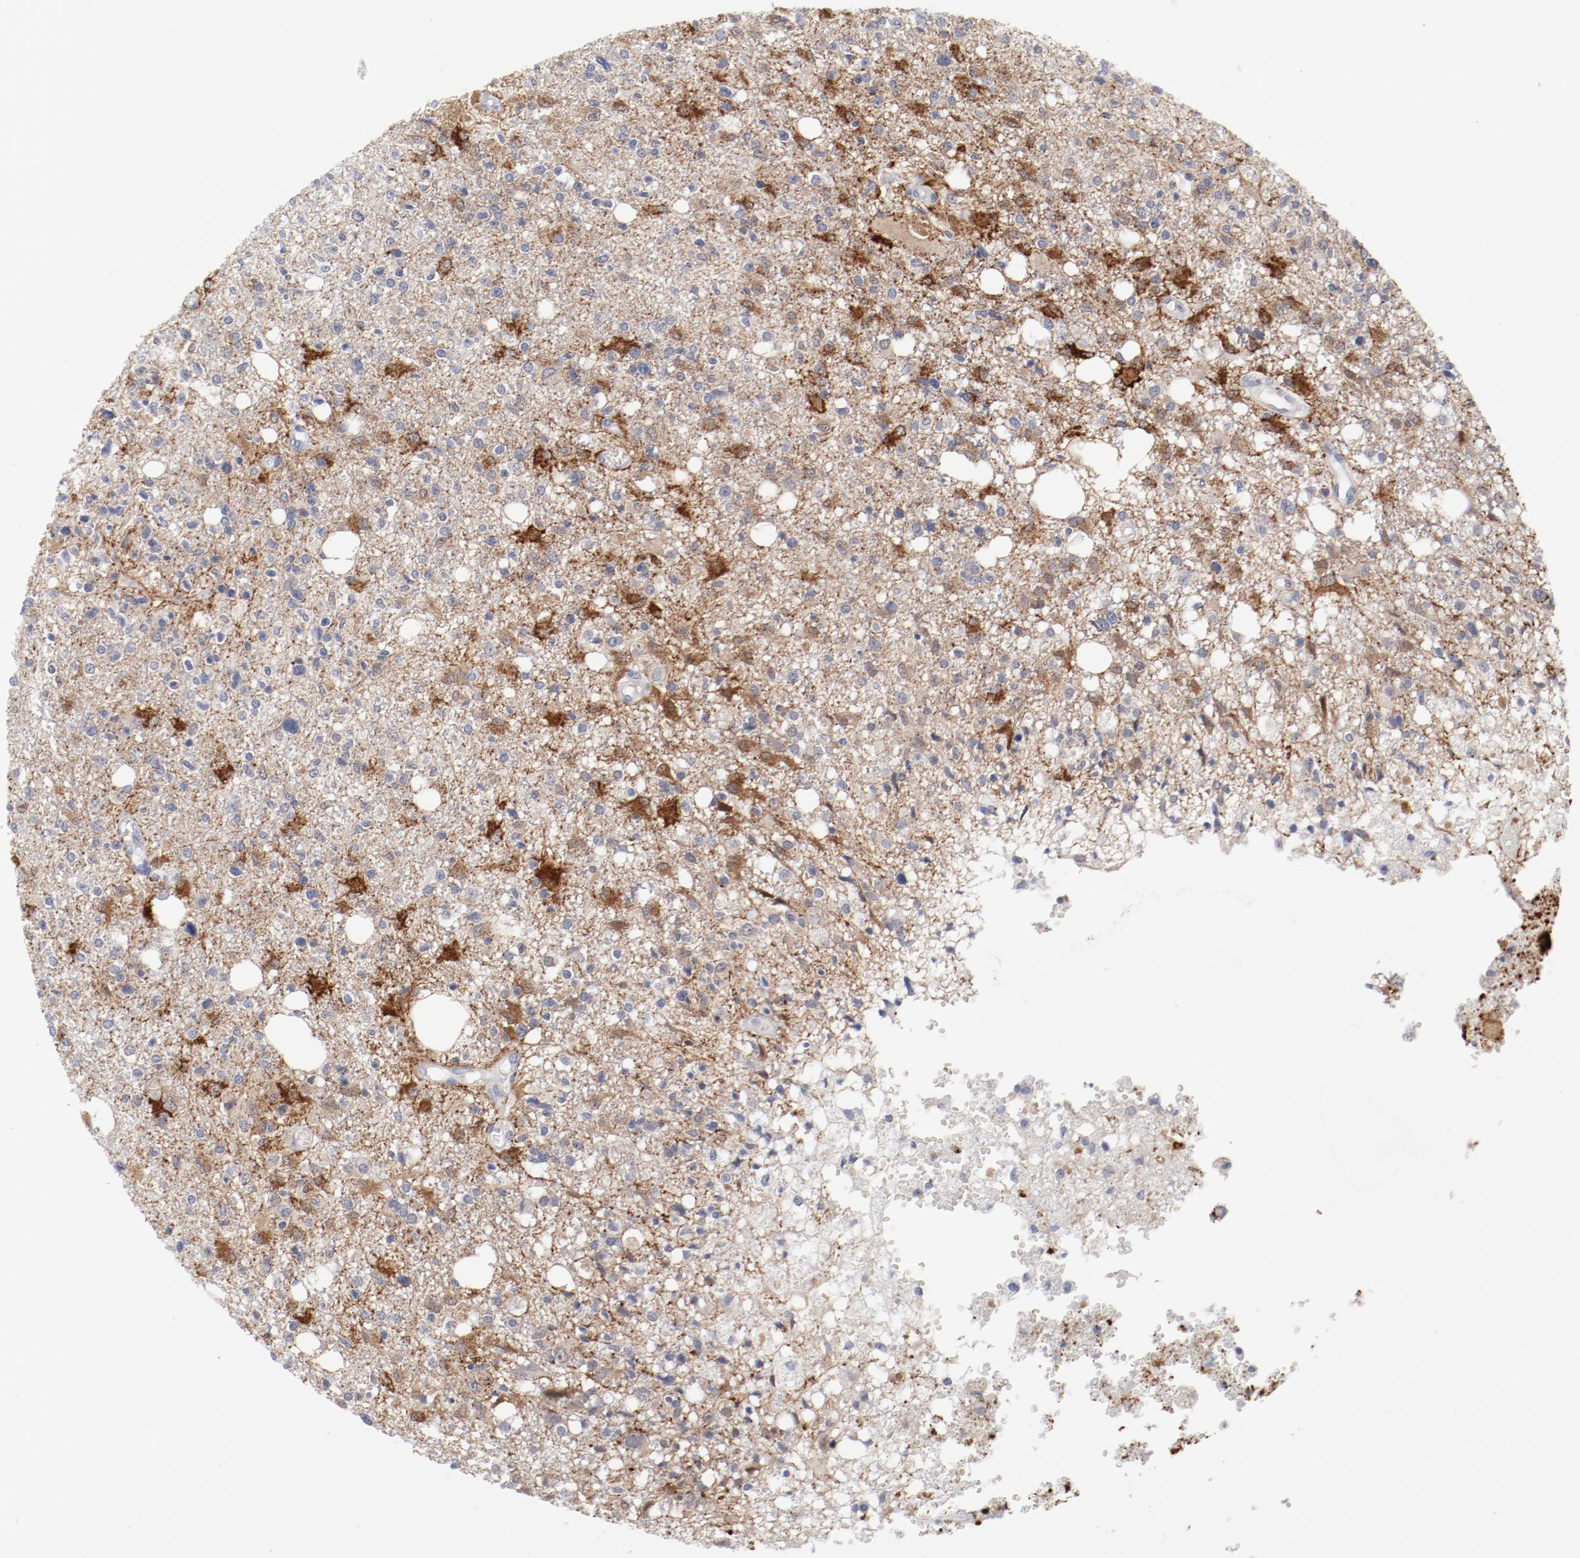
{"staining": {"intensity": "moderate", "quantity": "25%-75%", "location": "cytoplasmic/membranous"}, "tissue": "glioma", "cell_type": "Tumor cells", "image_type": "cancer", "snomed": [{"axis": "morphology", "description": "Glioma, malignant, High grade"}, {"axis": "topography", "description": "Cerebral cortex"}], "caption": "This histopathology image displays immunohistochemistry (IHC) staining of human glioma, with medium moderate cytoplasmic/membranous positivity in about 25%-75% of tumor cells.", "gene": "SH3BGR", "patient": {"sex": "male", "age": 76}}